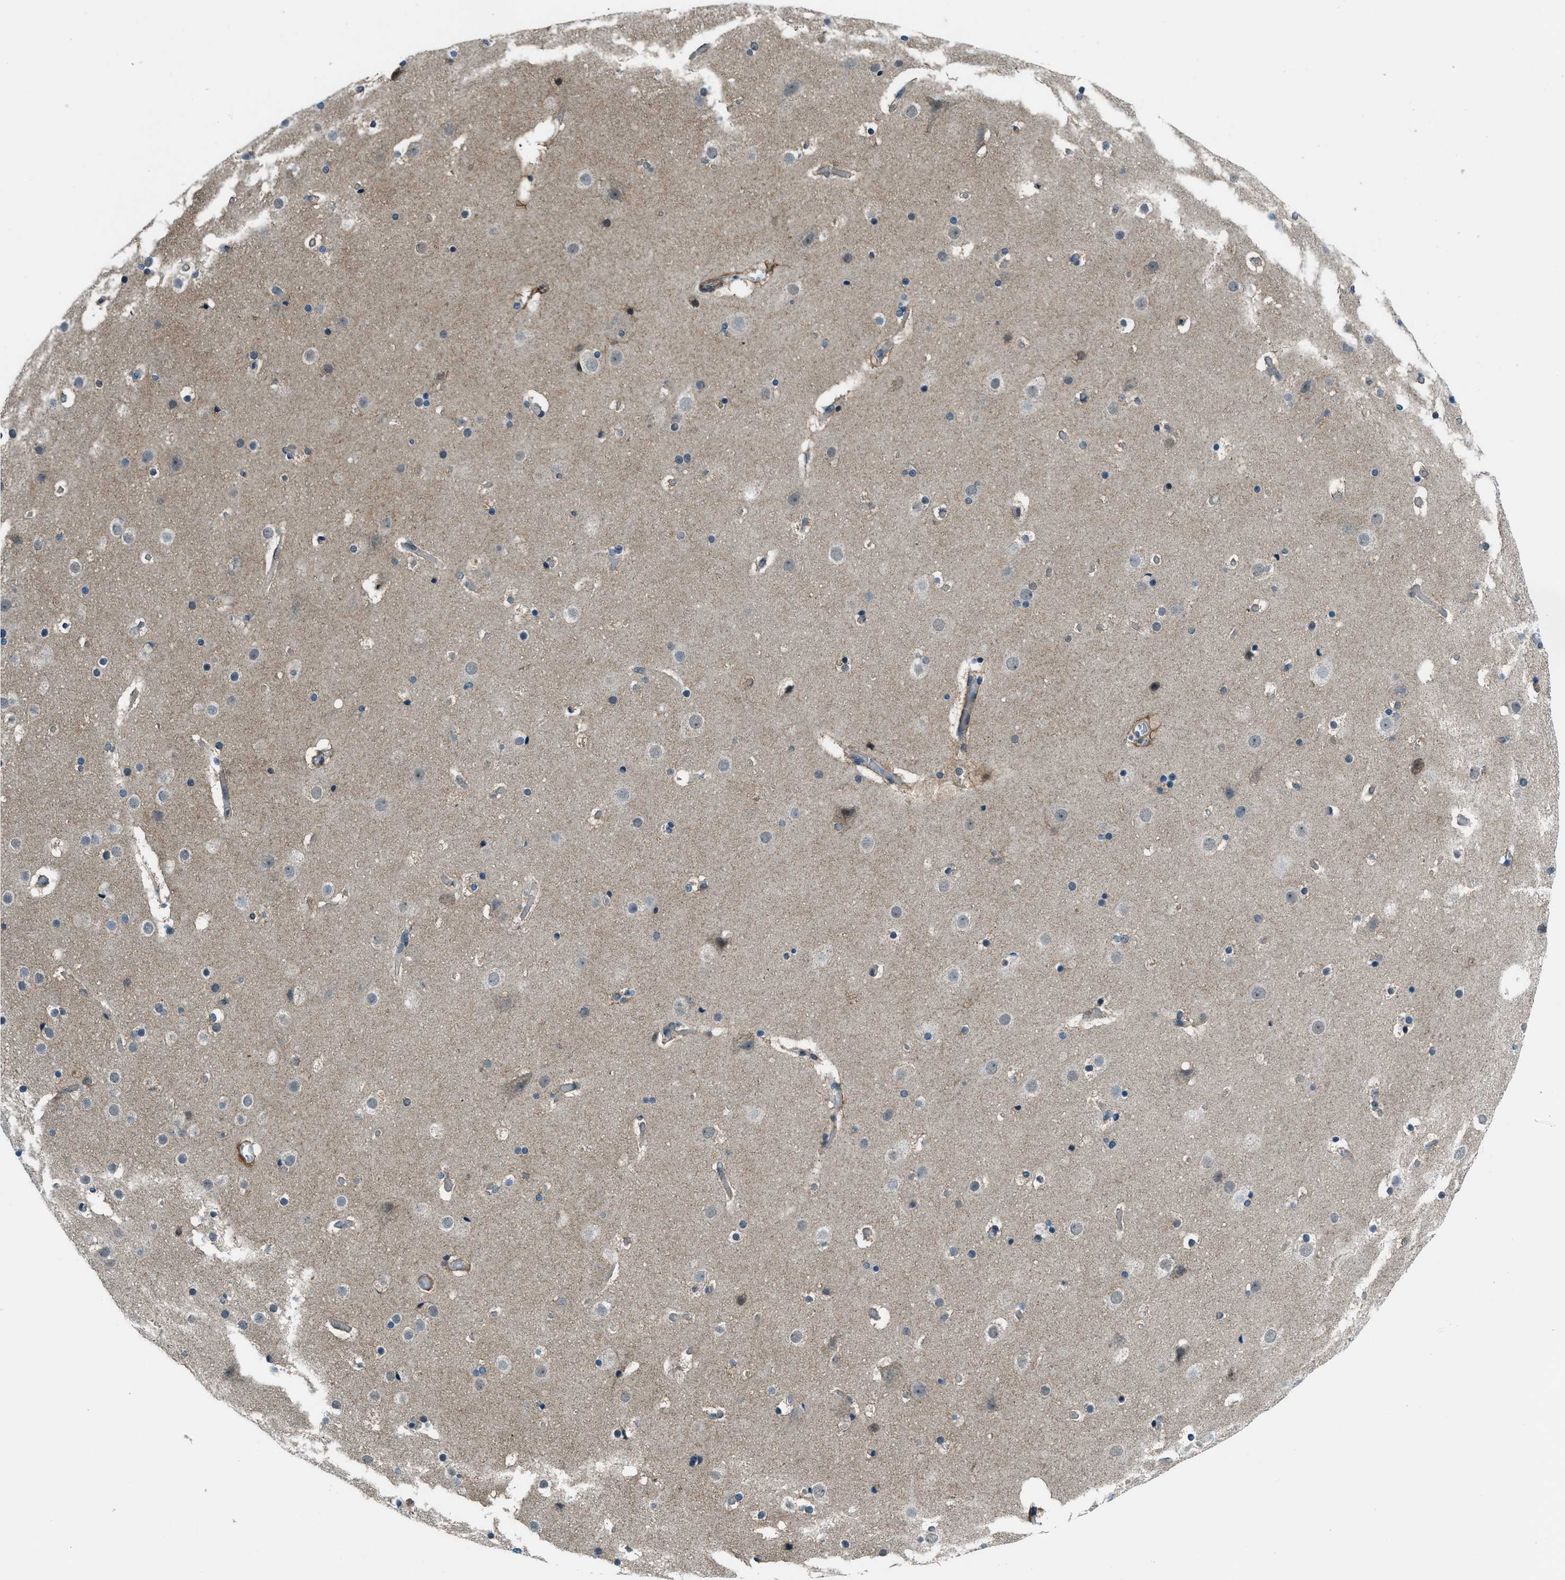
{"staining": {"intensity": "weak", "quantity": ">75%", "location": "cytoplasmic/membranous"}, "tissue": "cerebral cortex", "cell_type": "Endothelial cells", "image_type": "normal", "snomed": [{"axis": "morphology", "description": "Normal tissue, NOS"}, {"axis": "topography", "description": "Cerebral cortex"}], "caption": "Protein staining by immunohistochemistry (IHC) reveals weak cytoplasmic/membranous staining in about >75% of endothelial cells in unremarkable cerebral cortex. Nuclei are stained in blue.", "gene": "NPEPL1", "patient": {"sex": "male", "age": 57}}